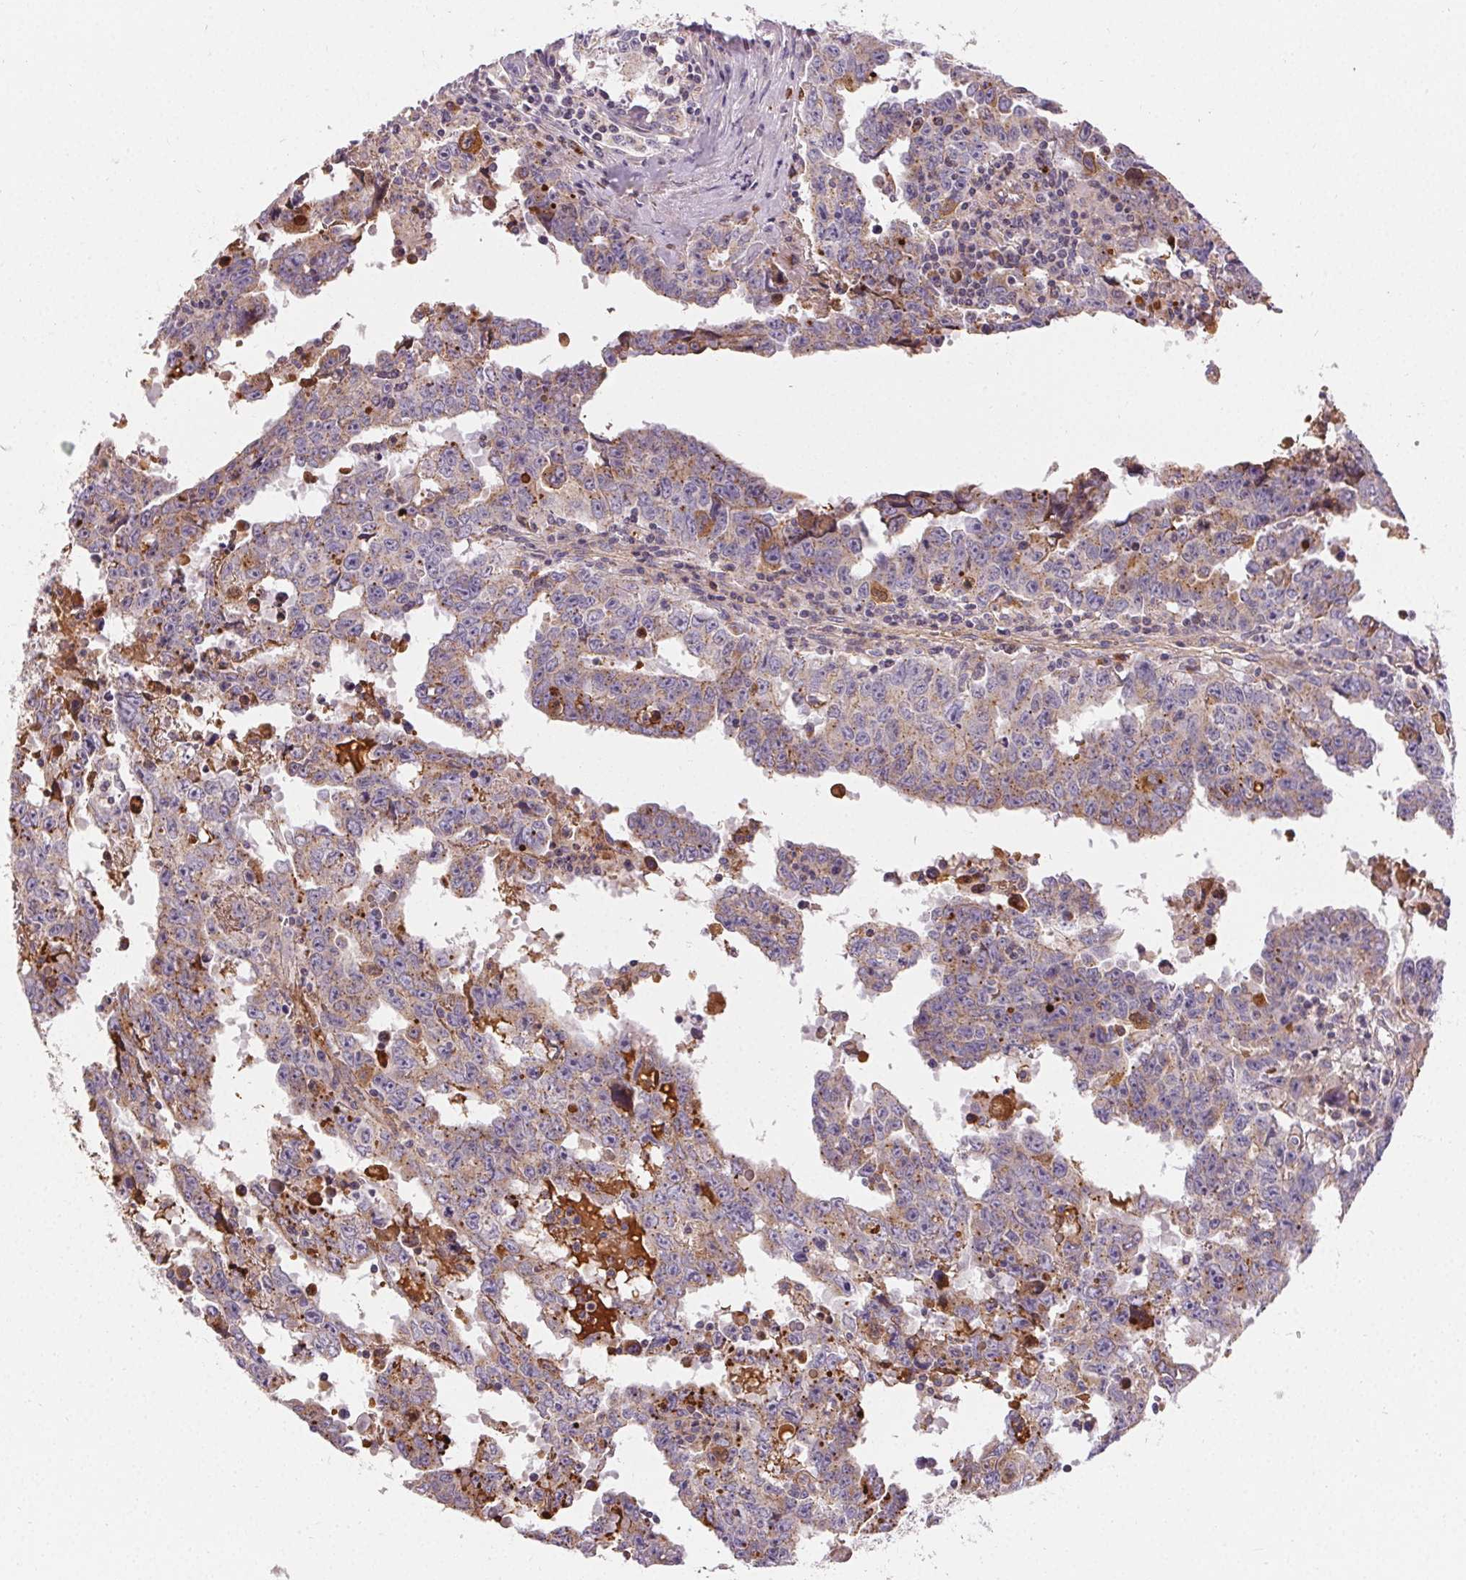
{"staining": {"intensity": "weak", "quantity": "<25%", "location": "cytoplasmic/membranous"}, "tissue": "testis cancer", "cell_type": "Tumor cells", "image_type": "cancer", "snomed": [{"axis": "morphology", "description": "Carcinoma, Embryonal, NOS"}, {"axis": "topography", "description": "Testis"}], "caption": "Immunohistochemical staining of human testis cancer reveals no significant positivity in tumor cells.", "gene": "APLP1", "patient": {"sex": "male", "age": 22}}